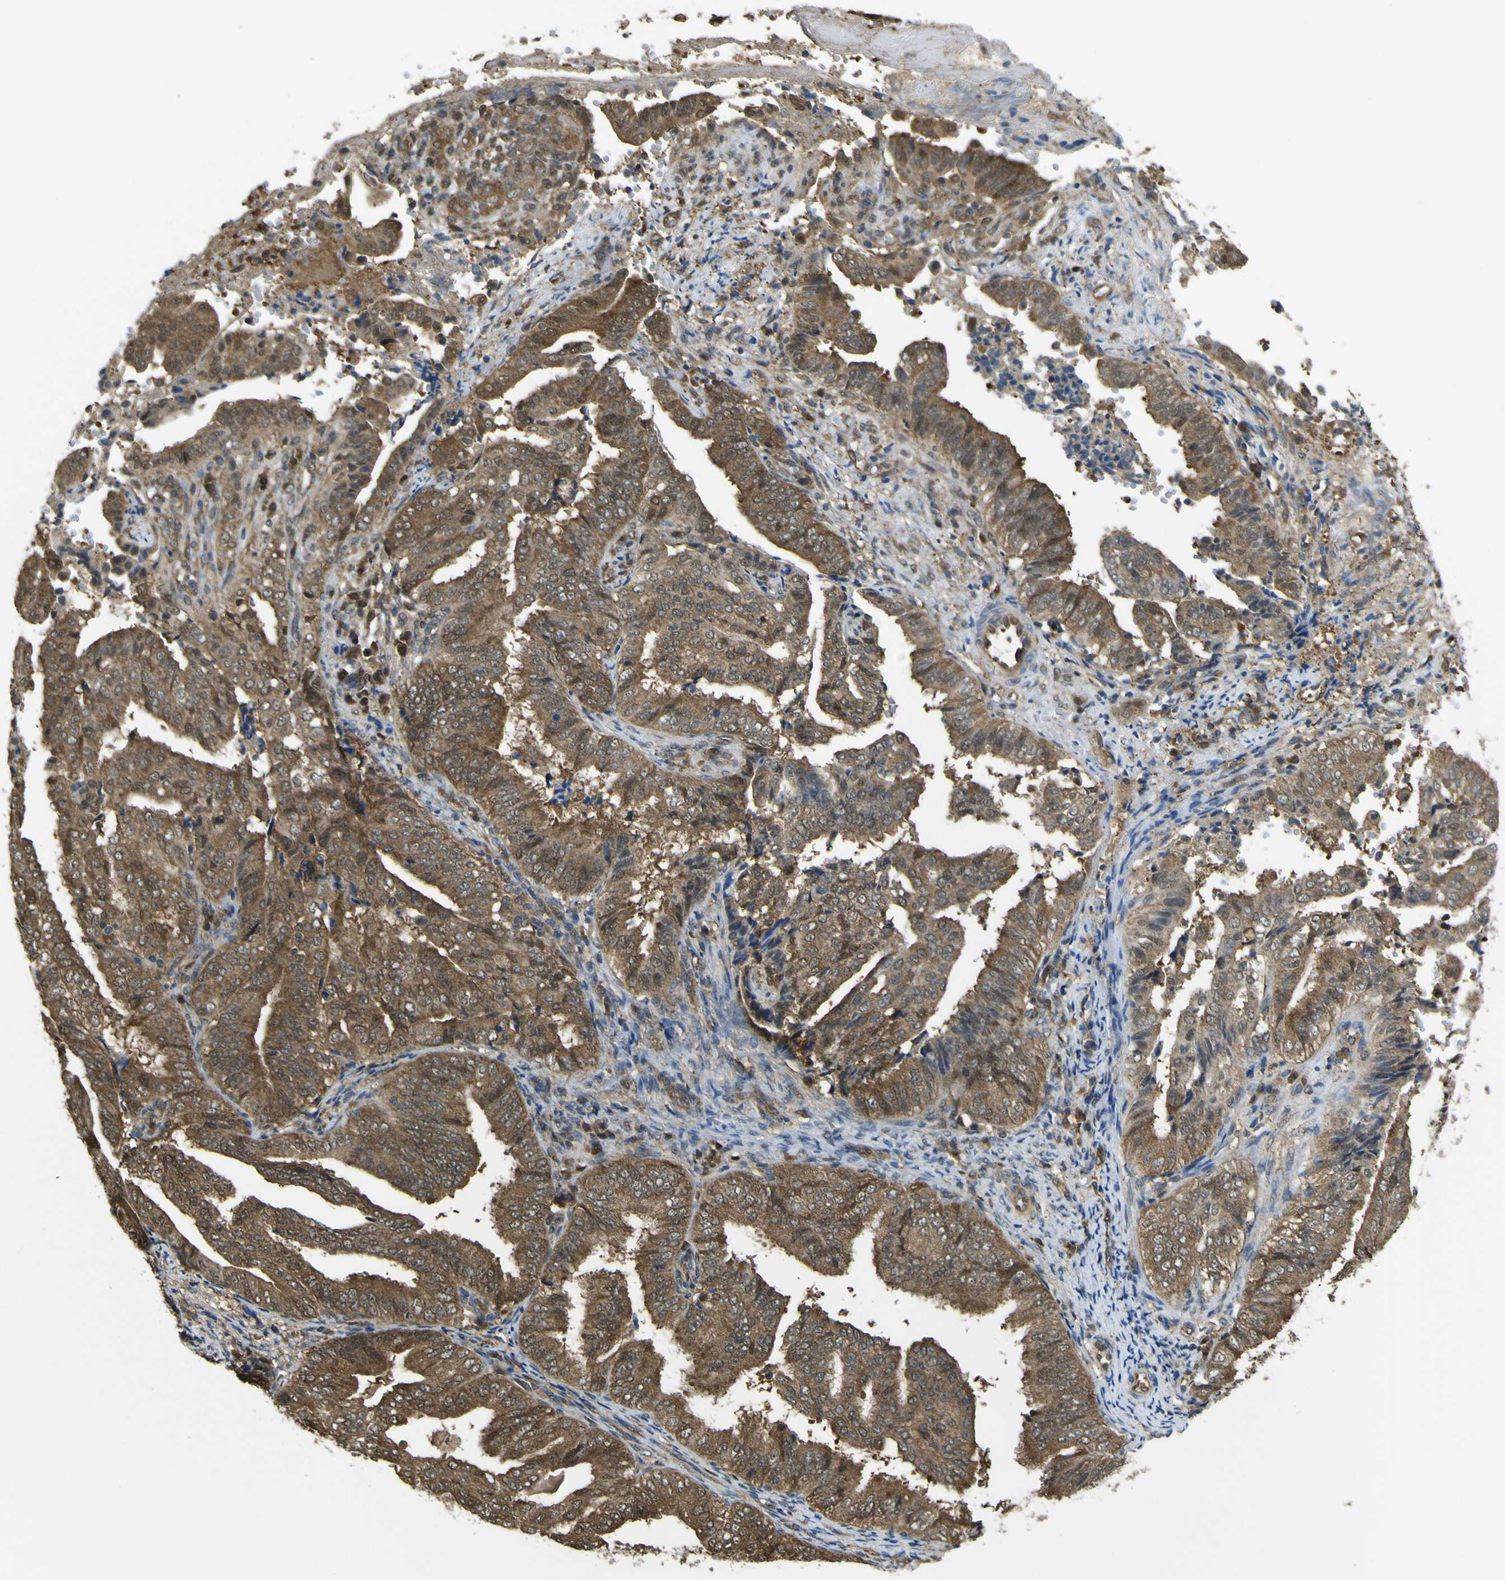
{"staining": {"intensity": "moderate", "quantity": ">75%", "location": "cytoplasmic/membranous,nuclear"}, "tissue": "endometrial cancer", "cell_type": "Tumor cells", "image_type": "cancer", "snomed": [{"axis": "morphology", "description": "Adenocarcinoma, NOS"}, {"axis": "topography", "description": "Endometrium"}], "caption": "Immunohistochemical staining of endometrial cancer displays medium levels of moderate cytoplasmic/membranous and nuclear protein expression in about >75% of tumor cells.", "gene": "YWHAG", "patient": {"sex": "female", "age": 58}}